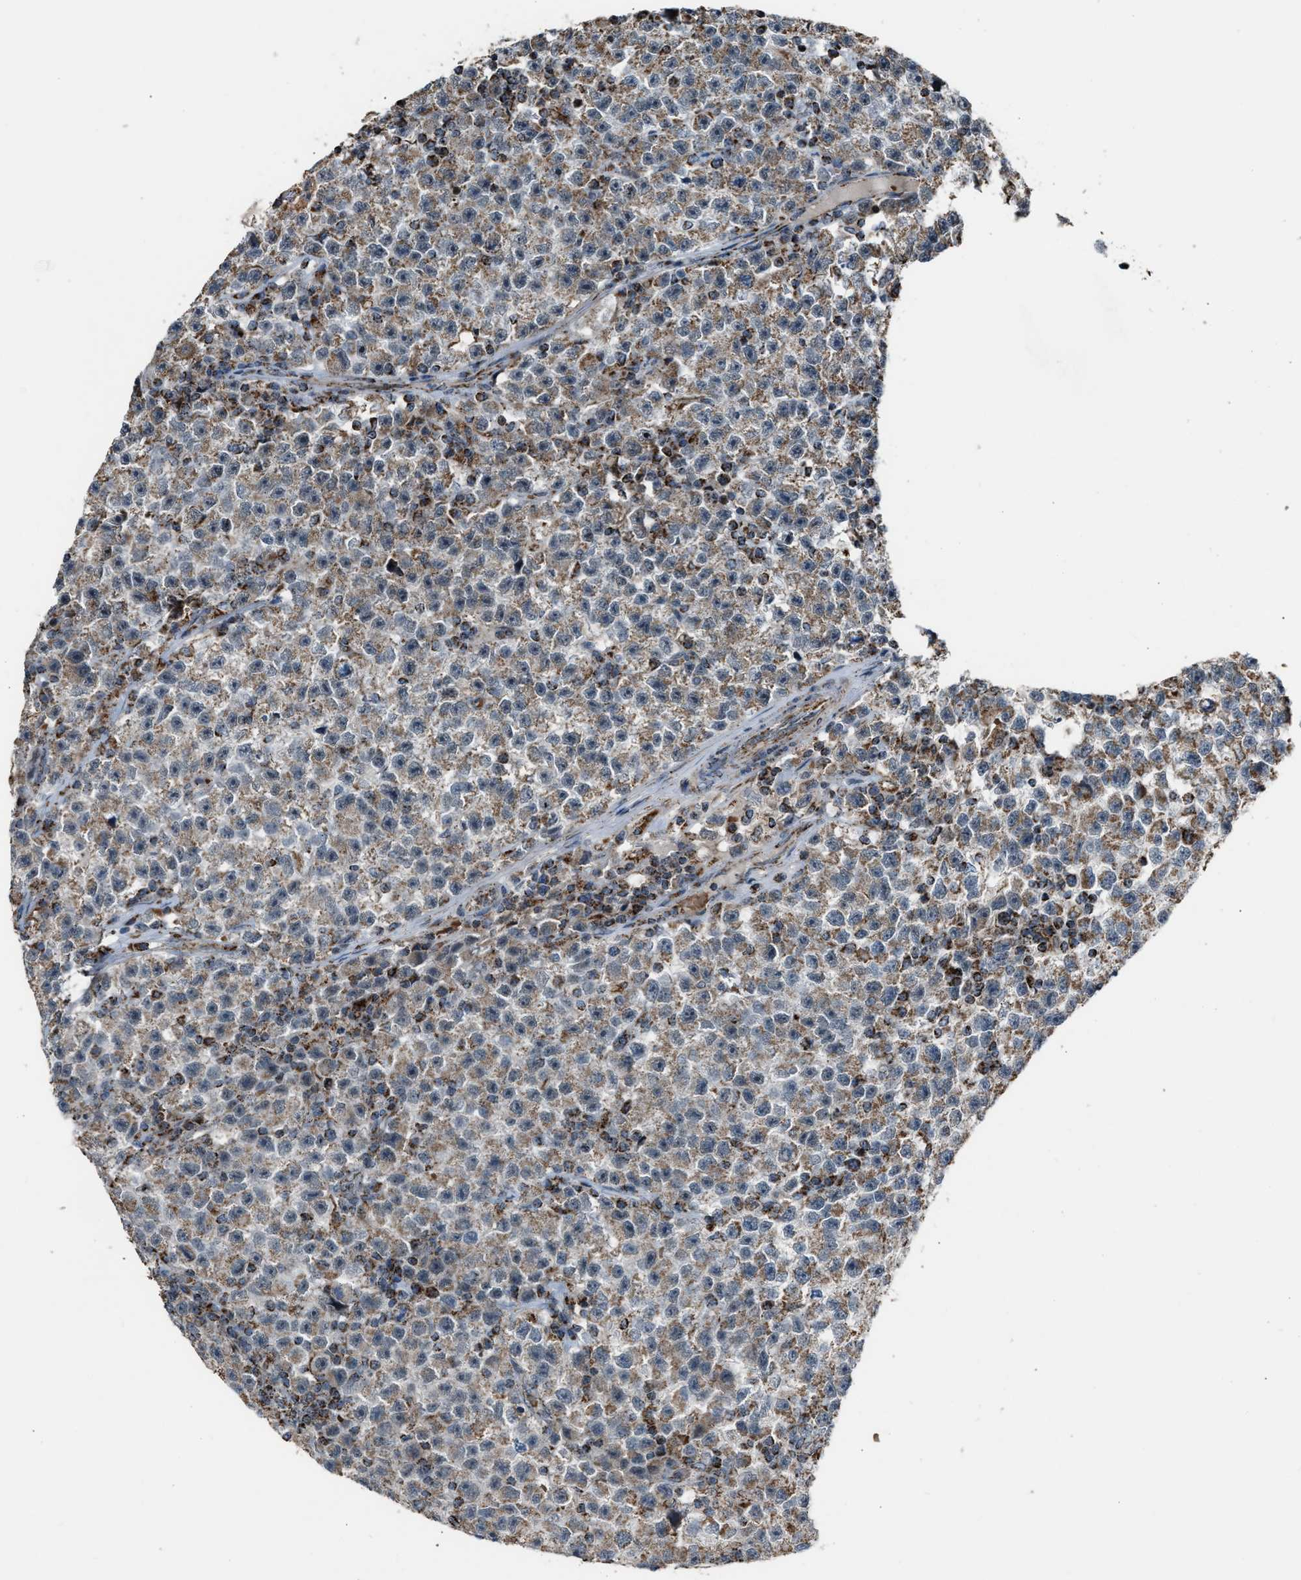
{"staining": {"intensity": "weak", "quantity": ">75%", "location": "cytoplasmic/membranous"}, "tissue": "testis cancer", "cell_type": "Tumor cells", "image_type": "cancer", "snomed": [{"axis": "morphology", "description": "Seminoma, NOS"}, {"axis": "topography", "description": "Testis"}], "caption": "Protein staining of testis cancer (seminoma) tissue displays weak cytoplasmic/membranous expression in about >75% of tumor cells.", "gene": "CHN2", "patient": {"sex": "male", "age": 22}}